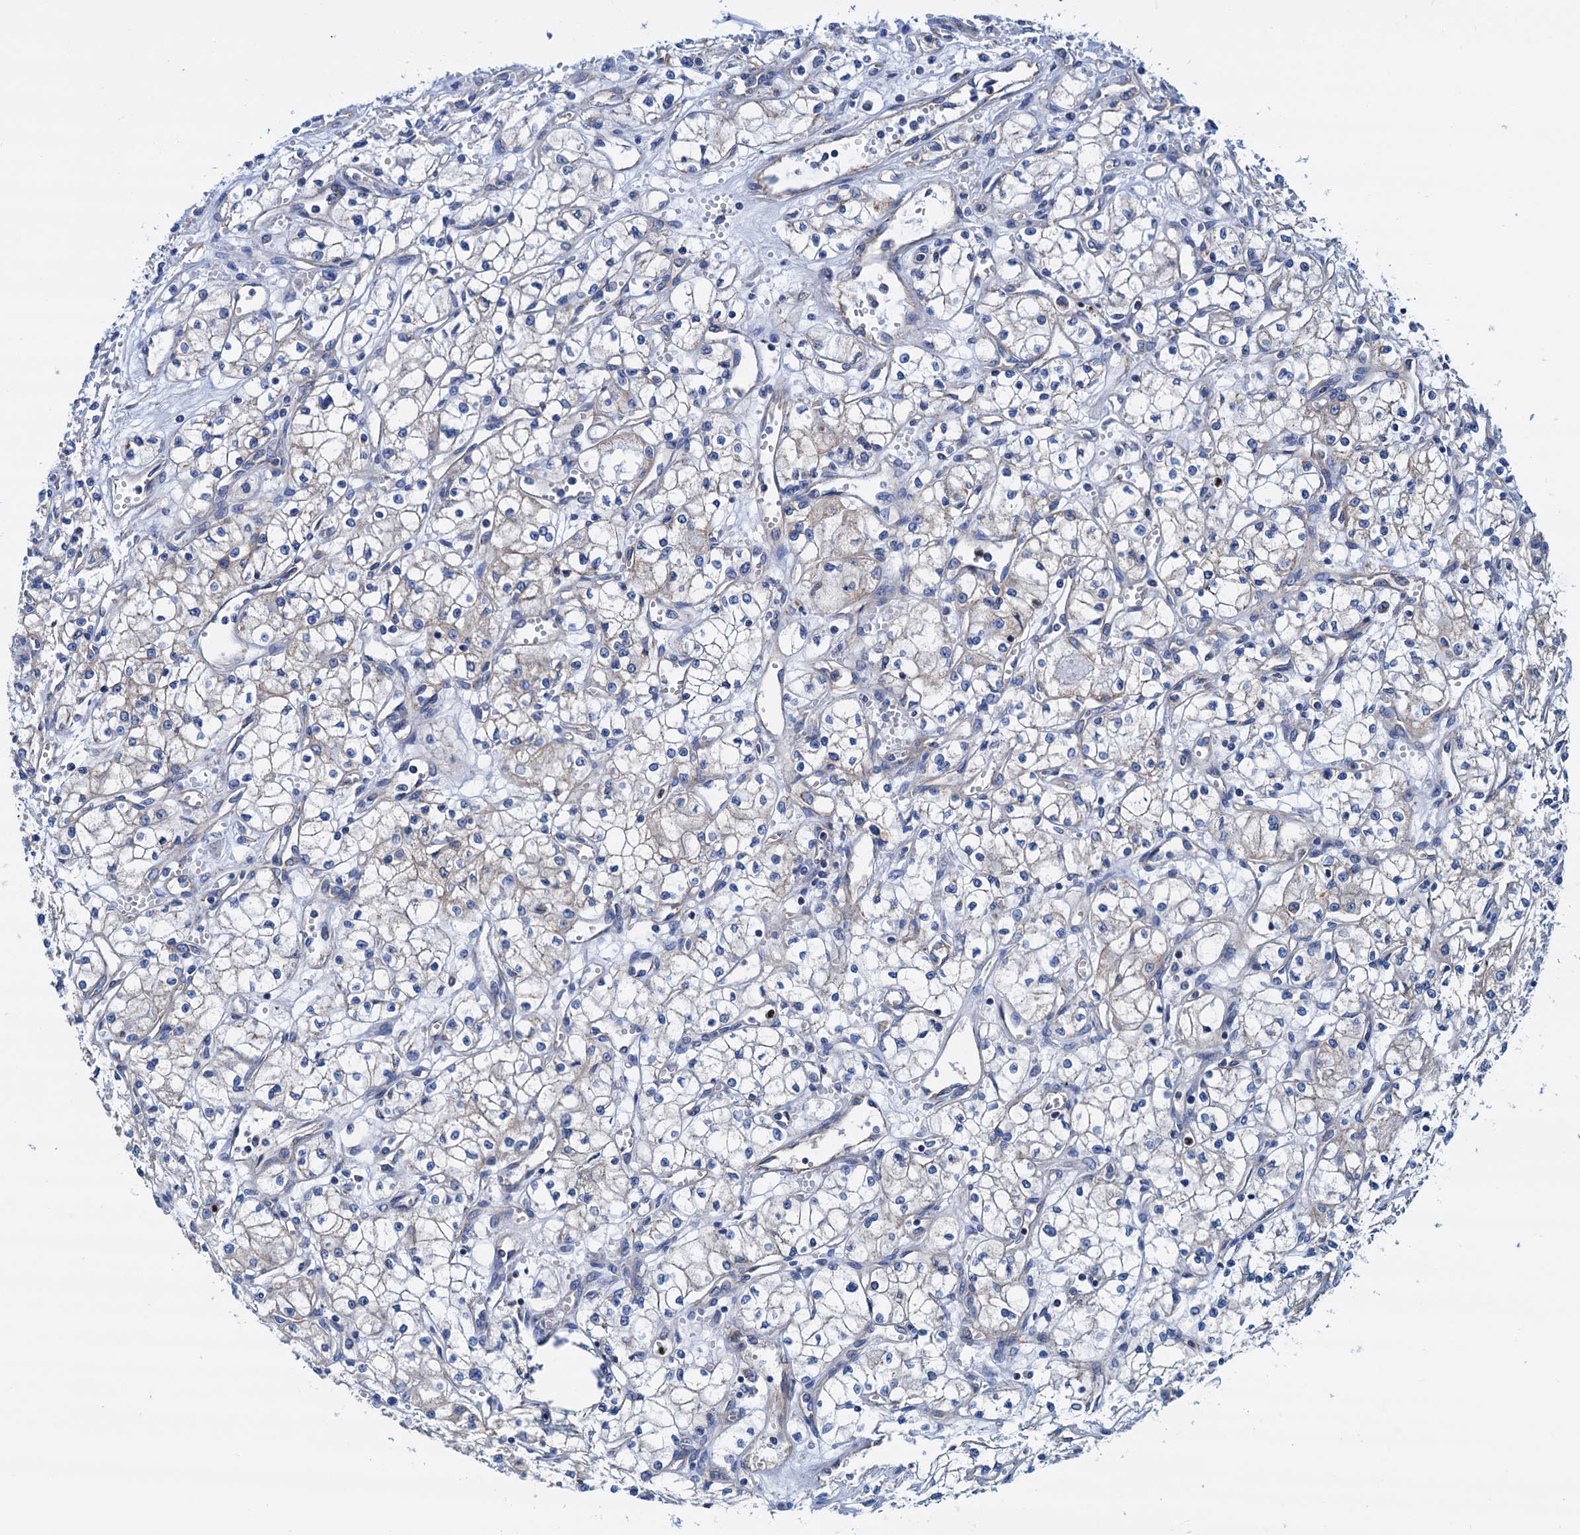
{"staining": {"intensity": "negative", "quantity": "none", "location": "none"}, "tissue": "renal cancer", "cell_type": "Tumor cells", "image_type": "cancer", "snomed": [{"axis": "morphology", "description": "Adenocarcinoma, NOS"}, {"axis": "topography", "description": "Kidney"}], "caption": "Immunohistochemical staining of renal adenocarcinoma shows no significant staining in tumor cells.", "gene": "RASSF9", "patient": {"sex": "male", "age": 59}}